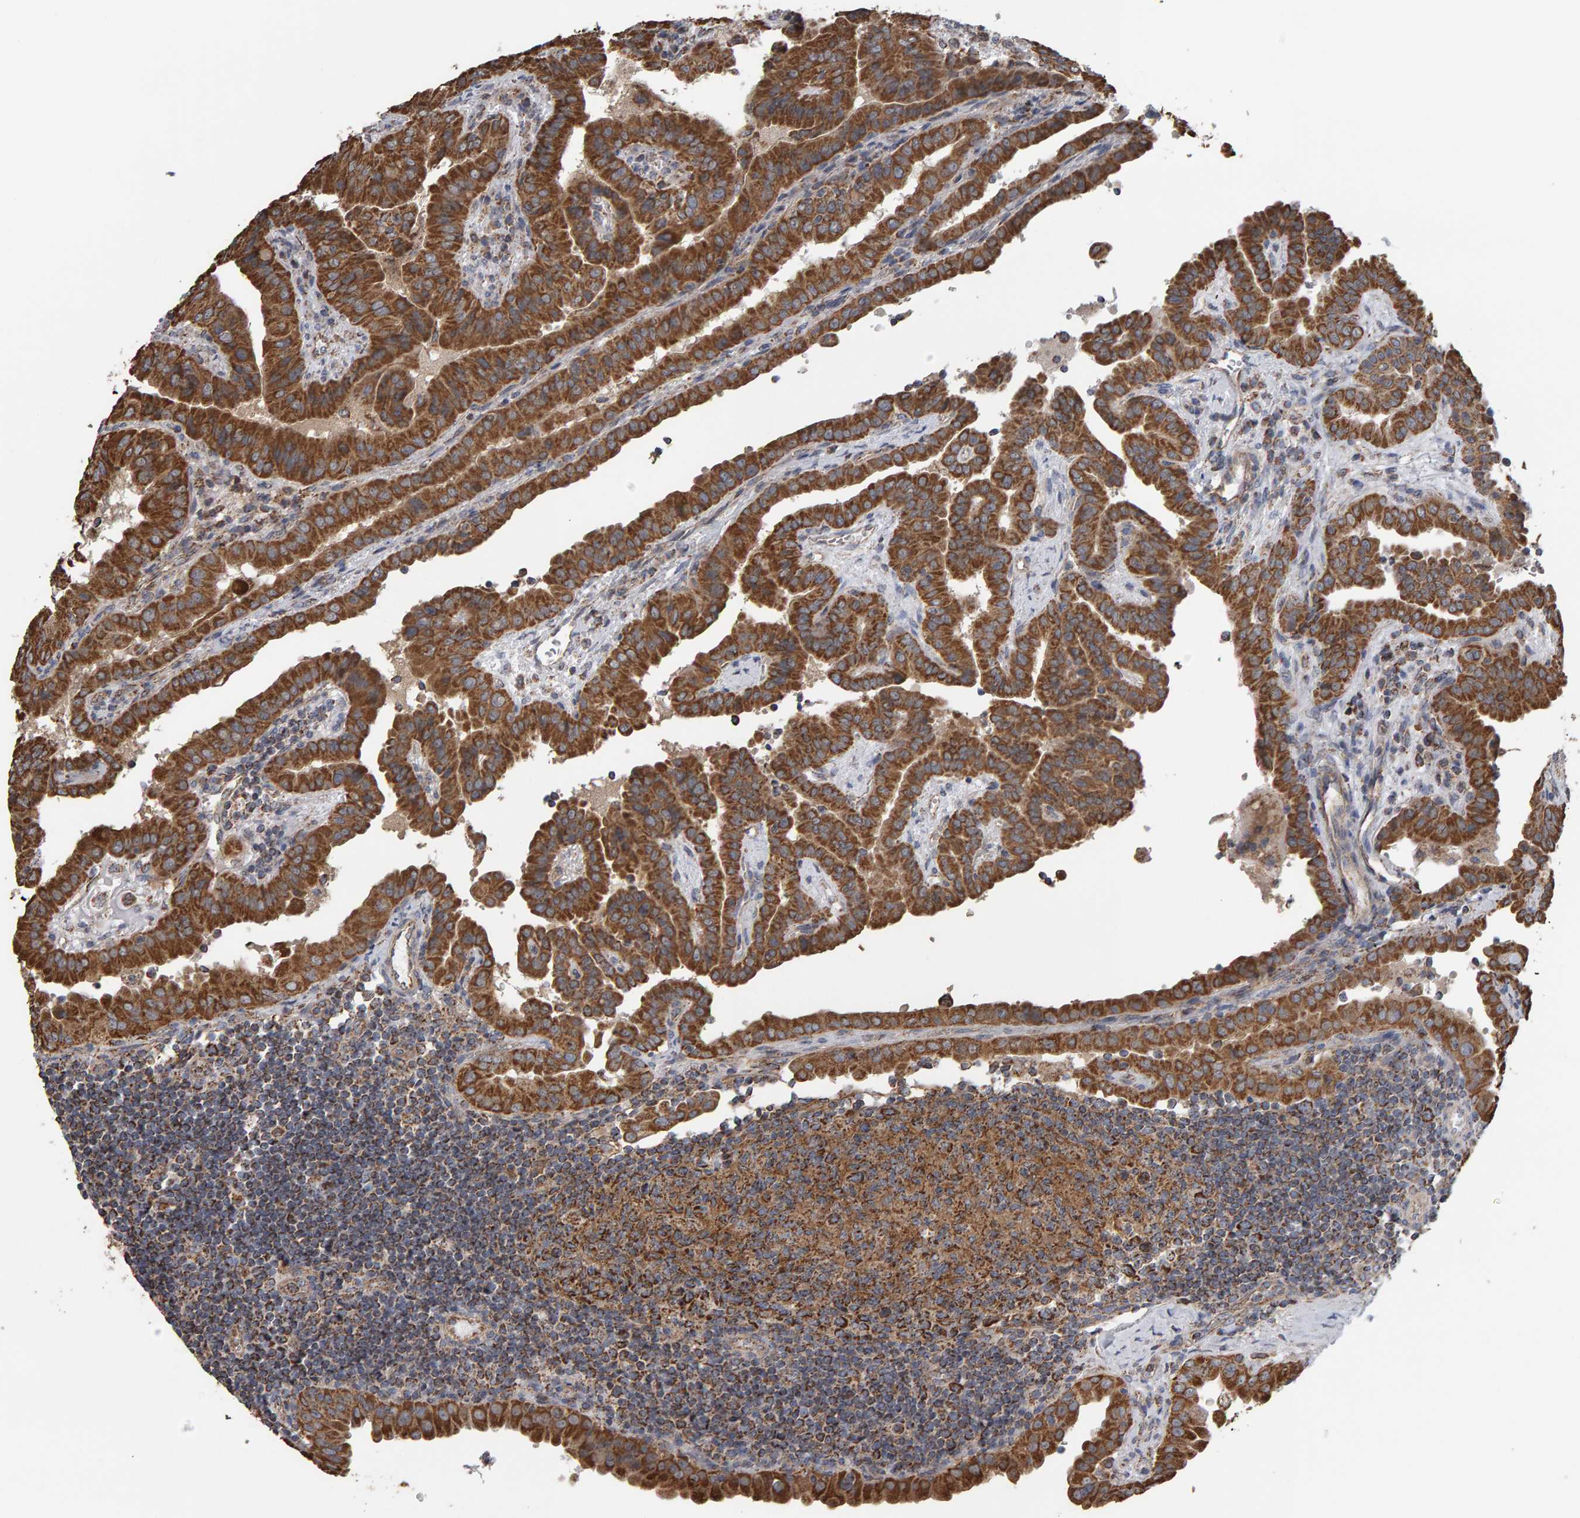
{"staining": {"intensity": "strong", "quantity": ">75%", "location": "cytoplasmic/membranous"}, "tissue": "thyroid cancer", "cell_type": "Tumor cells", "image_type": "cancer", "snomed": [{"axis": "morphology", "description": "Papillary adenocarcinoma, NOS"}, {"axis": "topography", "description": "Thyroid gland"}], "caption": "Immunohistochemical staining of human papillary adenocarcinoma (thyroid) exhibits high levels of strong cytoplasmic/membranous staining in approximately >75% of tumor cells. (Brightfield microscopy of DAB IHC at high magnification).", "gene": "TOM1L1", "patient": {"sex": "male", "age": 33}}